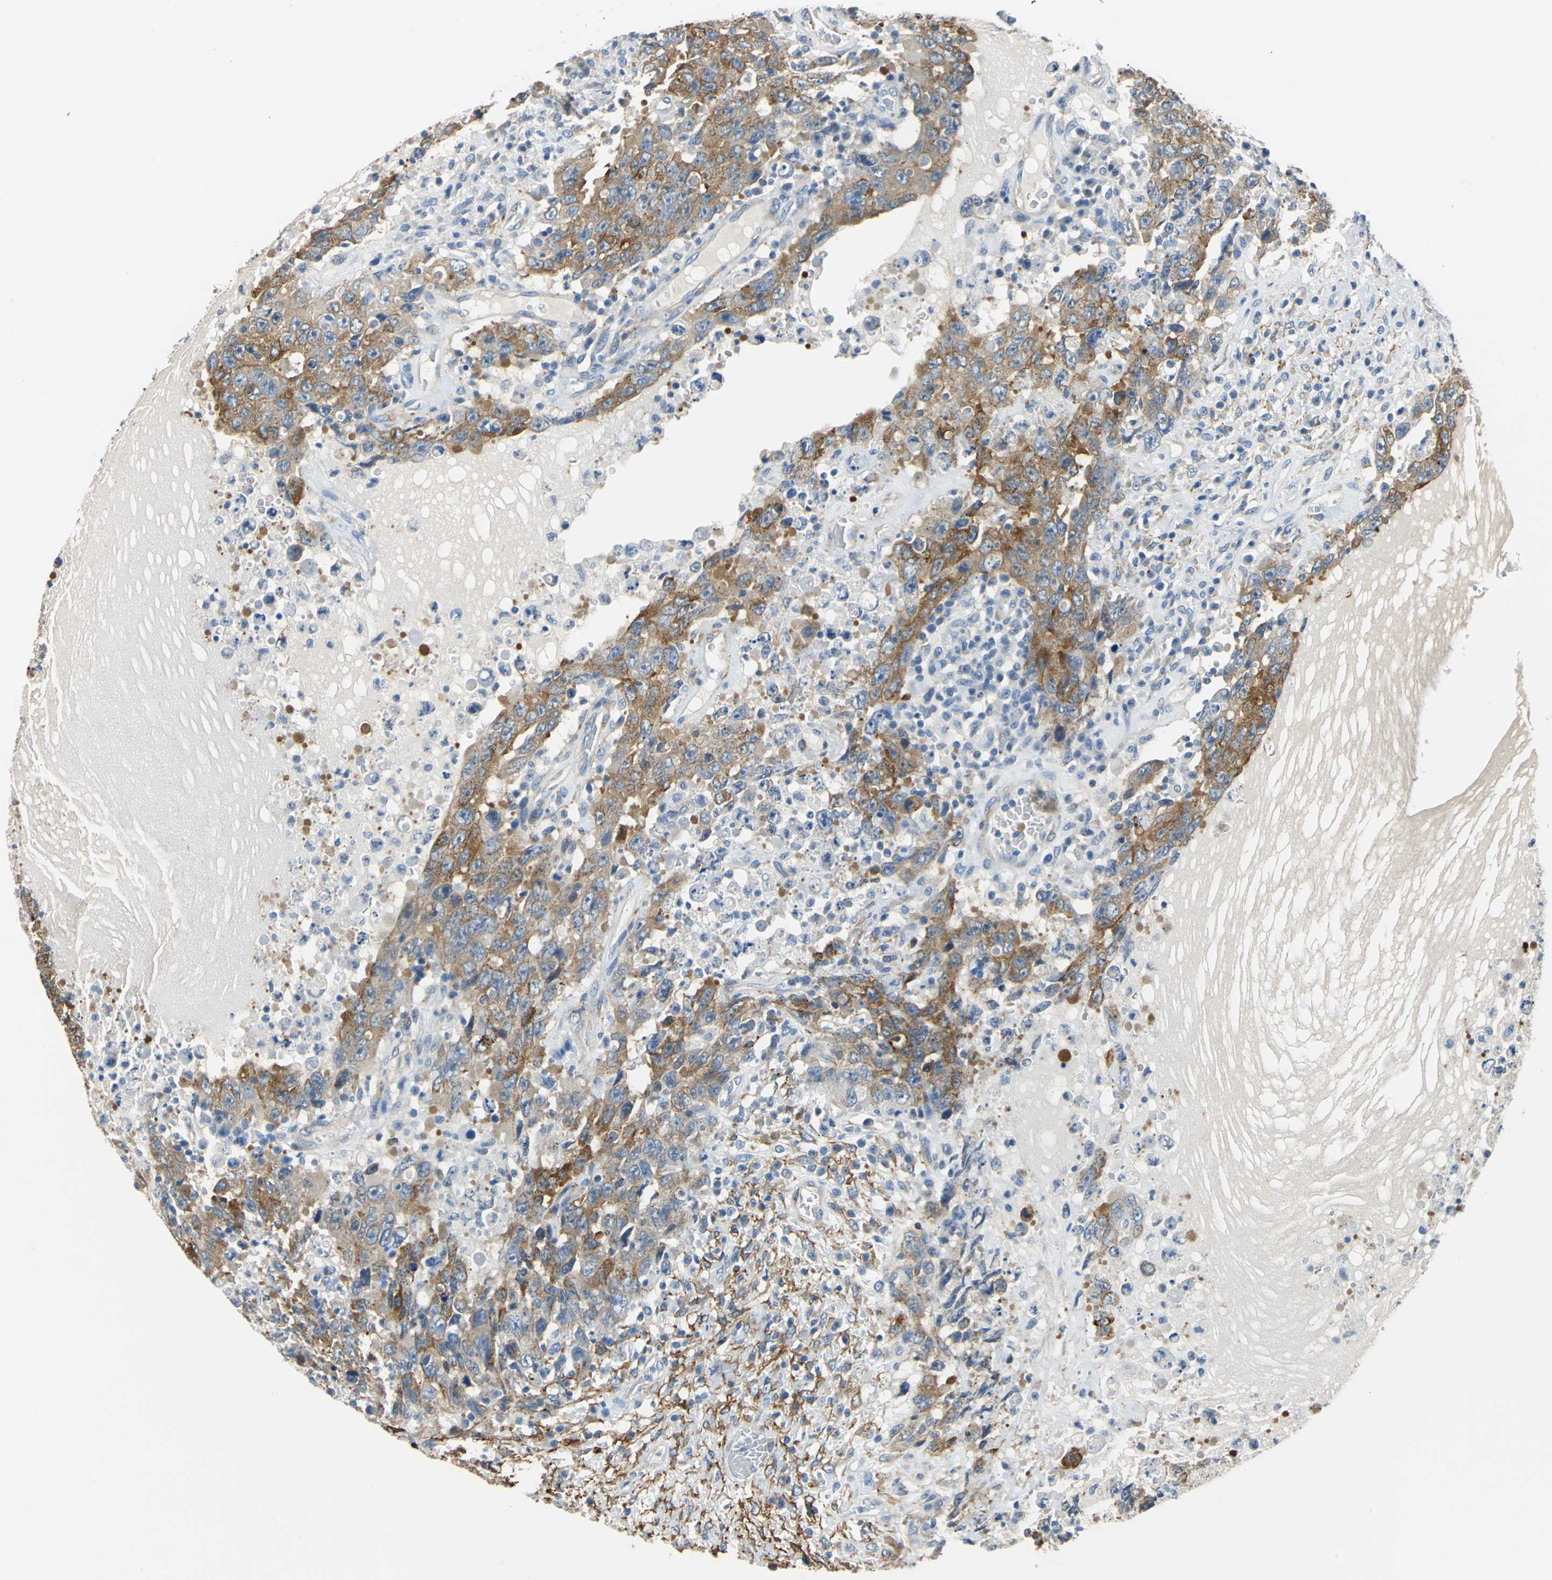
{"staining": {"intensity": "moderate", "quantity": "25%-75%", "location": "cytoplasmic/membranous"}, "tissue": "testis cancer", "cell_type": "Tumor cells", "image_type": "cancer", "snomed": [{"axis": "morphology", "description": "Carcinoma, Embryonal, NOS"}, {"axis": "topography", "description": "Testis"}], "caption": "Protein analysis of testis embryonal carcinoma tissue exhibits moderate cytoplasmic/membranous expression in approximately 25%-75% of tumor cells. The protein is shown in brown color, while the nuclei are stained blue.", "gene": "AKAP12", "patient": {"sex": "male", "age": 26}}